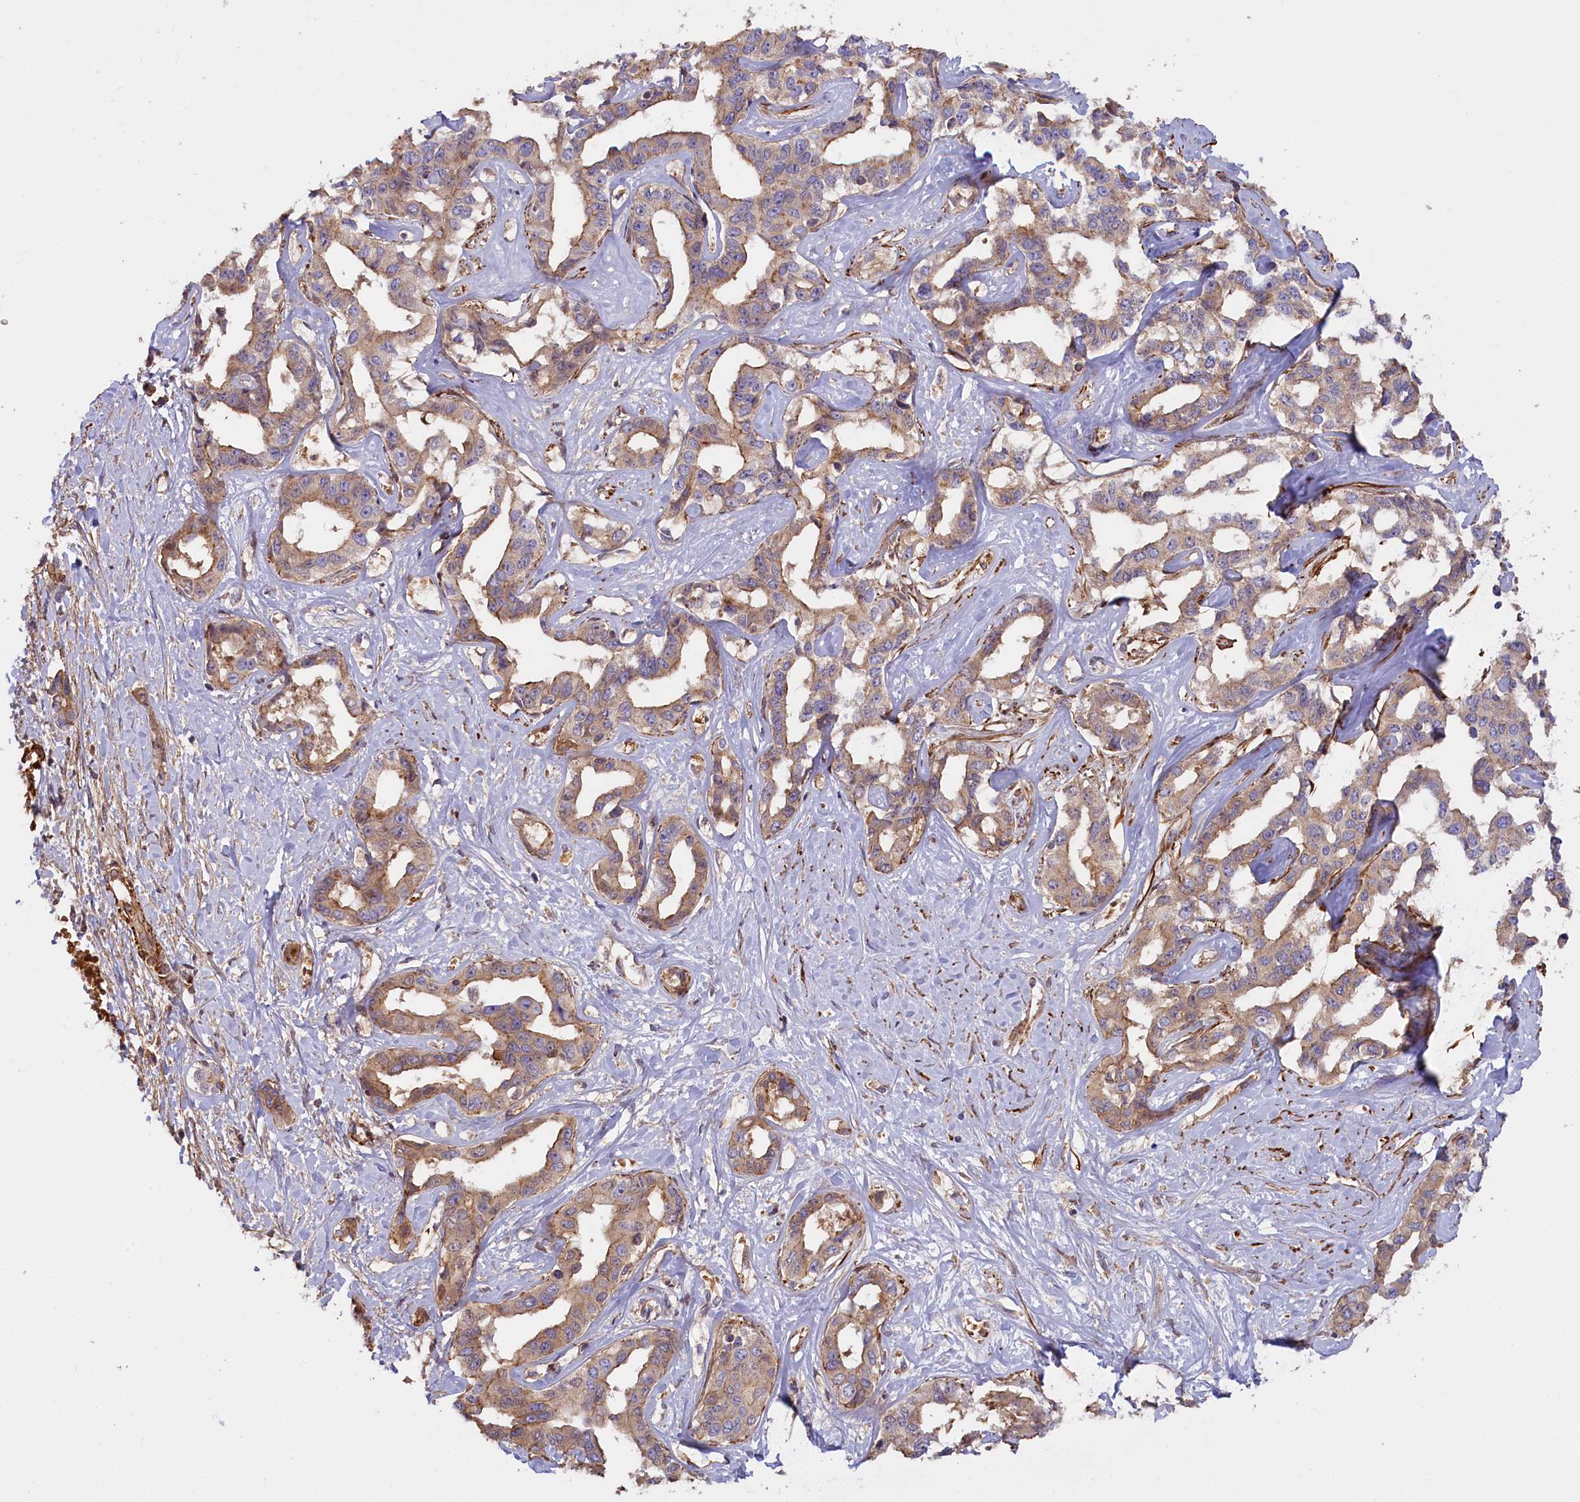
{"staining": {"intensity": "weak", "quantity": "25%-75%", "location": "cytoplasmic/membranous"}, "tissue": "liver cancer", "cell_type": "Tumor cells", "image_type": "cancer", "snomed": [{"axis": "morphology", "description": "Cholangiocarcinoma"}, {"axis": "topography", "description": "Liver"}], "caption": "Human liver cancer stained for a protein (brown) reveals weak cytoplasmic/membranous positive expression in about 25%-75% of tumor cells.", "gene": "FUZ", "patient": {"sex": "male", "age": 59}}